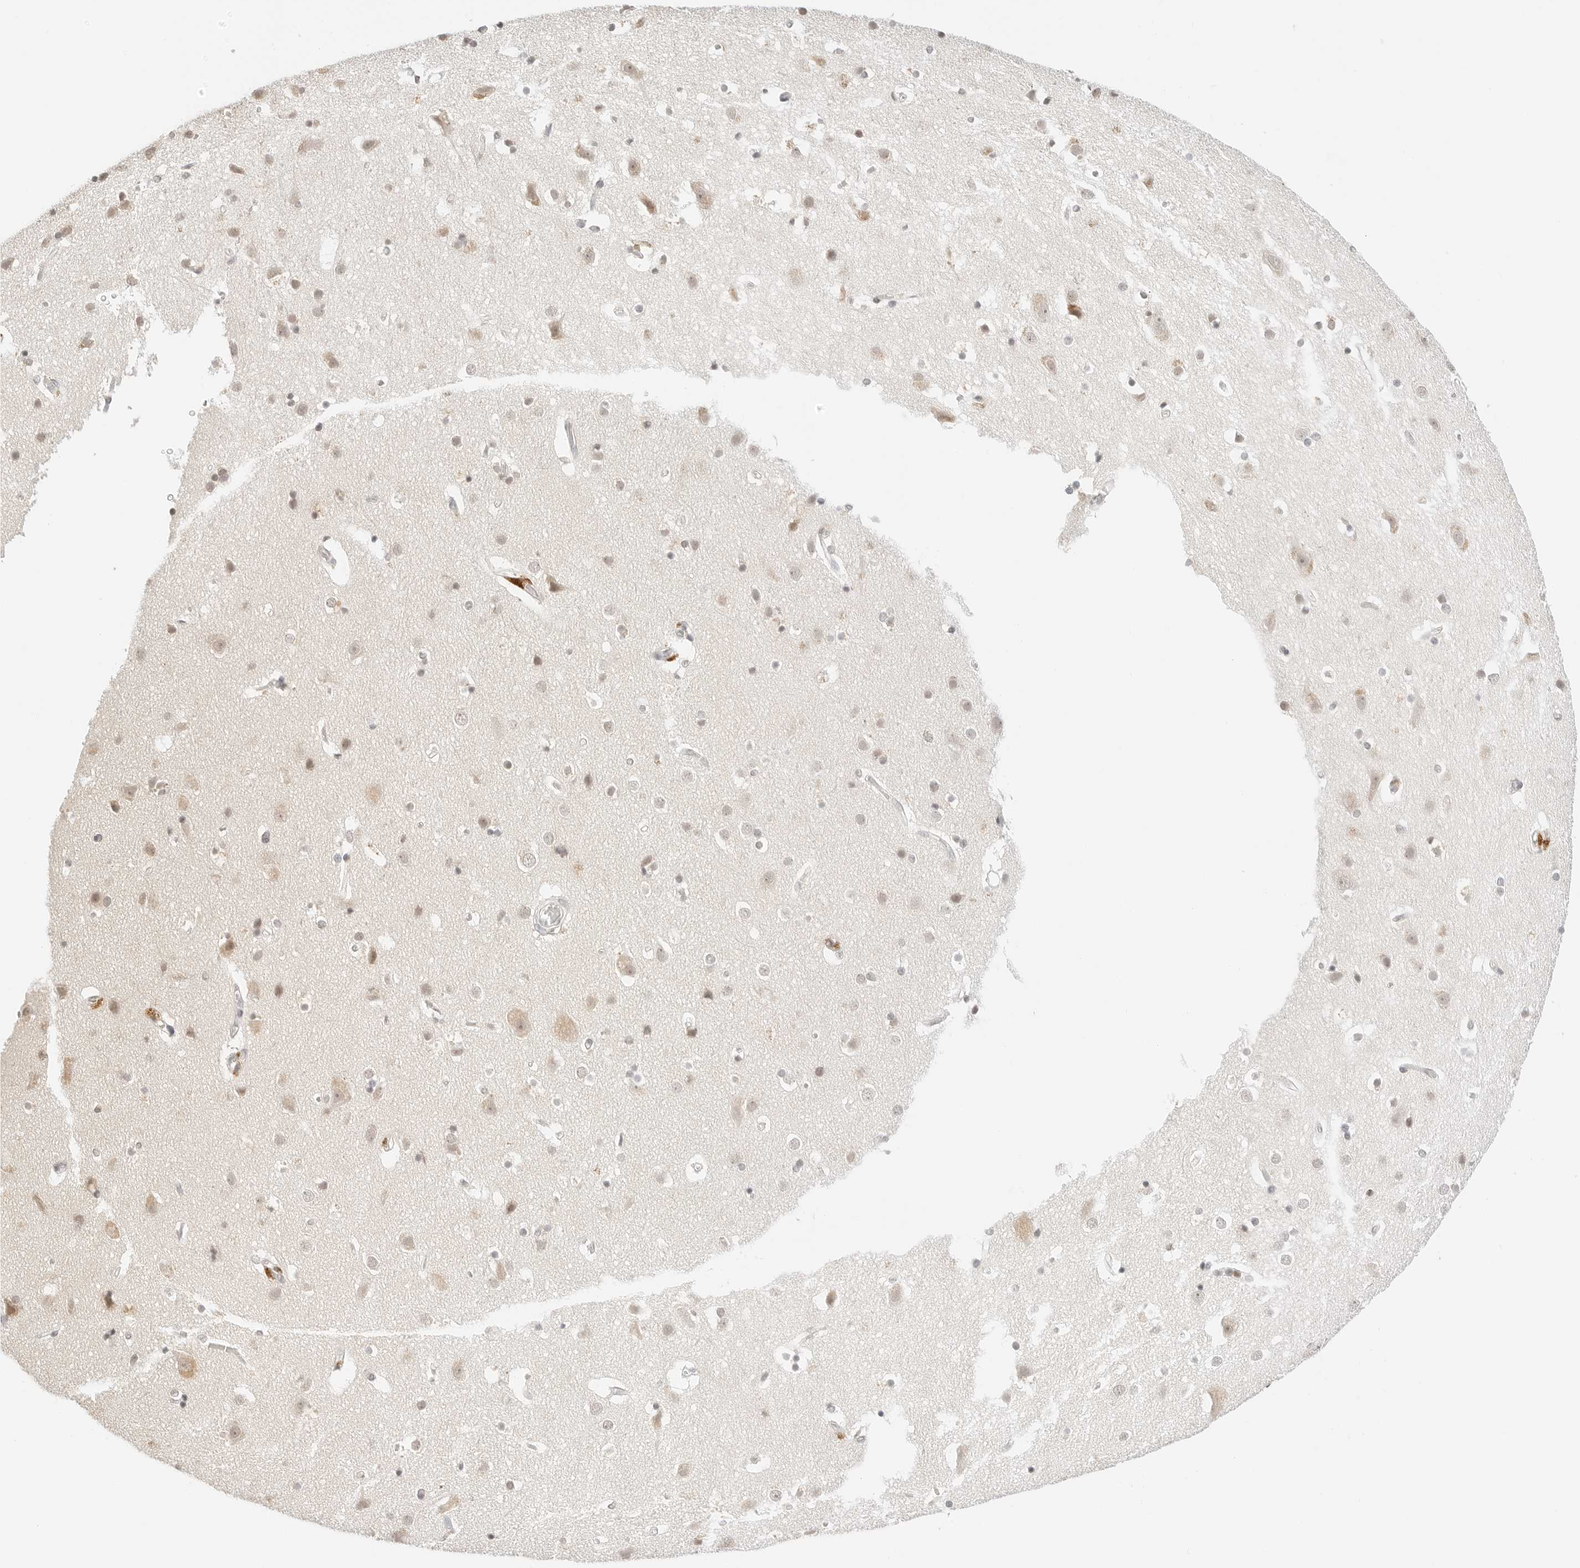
{"staining": {"intensity": "weak", "quantity": "25%-75%", "location": "cytoplasmic/membranous"}, "tissue": "cerebral cortex", "cell_type": "Endothelial cells", "image_type": "normal", "snomed": [{"axis": "morphology", "description": "Normal tissue, NOS"}, {"axis": "topography", "description": "Cerebral cortex"}], "caption": "High-magnification brightfield microscopy of unremarkable cerebral cortex stained with DAB (3,3'-diaminobenzidine) (brown) and counterstained with hematoxylin (blue). endothelial cells exhibit weak cytoplasmic/membranous positivity is identified in approximately25%-75% of cells.", "gene": "SEPTIN4", "patient": {"sex": "male", "age": 54}}